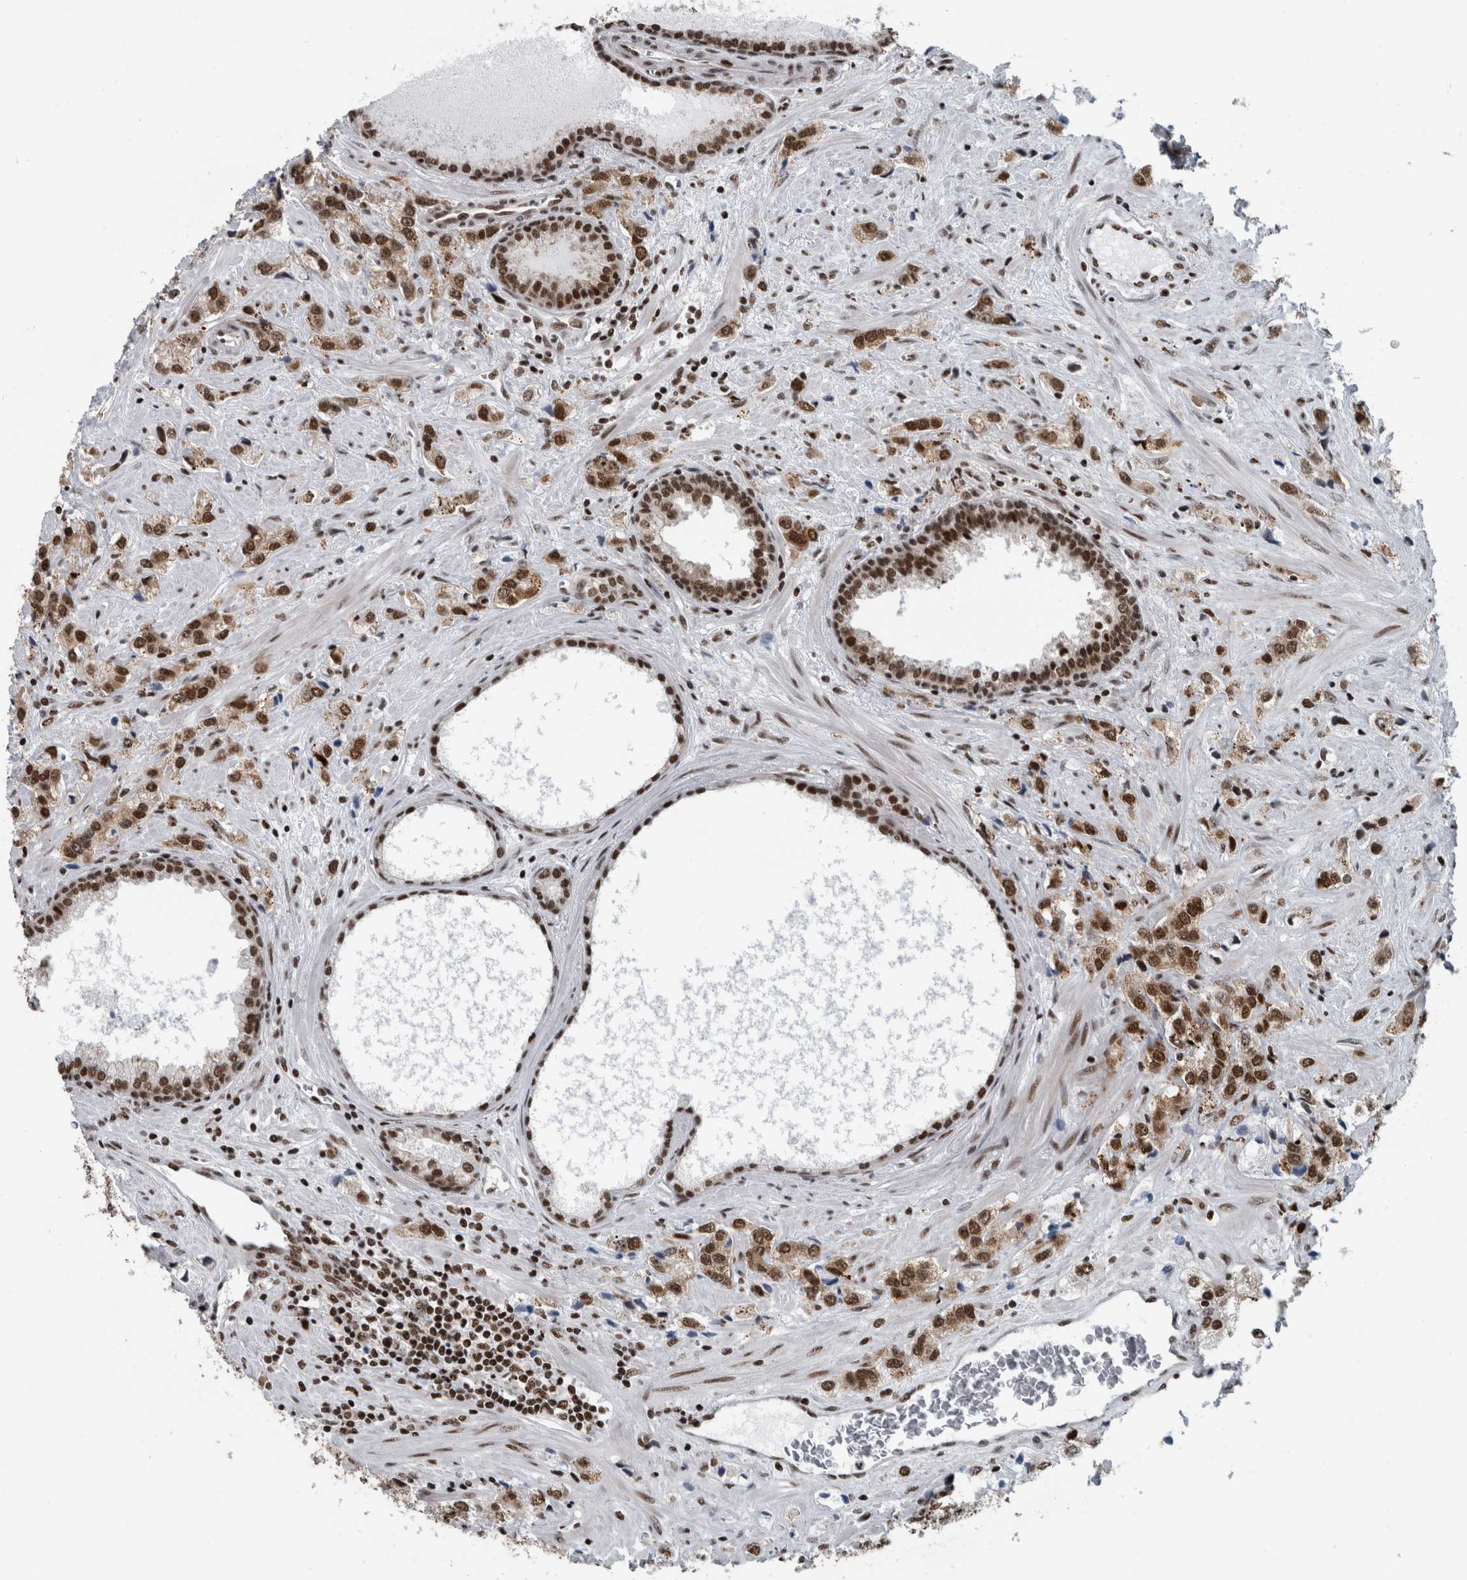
{"staining": {"intensity": "moderate", "quantity": ">75%", "location": "nuclear"}, "tissue": "prostate cancer", "cell_type": "Tumor cells", "image_type": "cancer", "snomed": [{"axis": "morphology", "description": "Adenocarcinoma, High grade"}, {"axis": "topography", "description": "Prostate"}], "caption": "Human prostate cancer (high-grade adenocarcinoma) stained for a protein (brown) shows moderate nuclear positive positivity in about >75% of tumor cells.", "gene": "DNMT3A", "patient": {"sex": "male", "age": 66}}